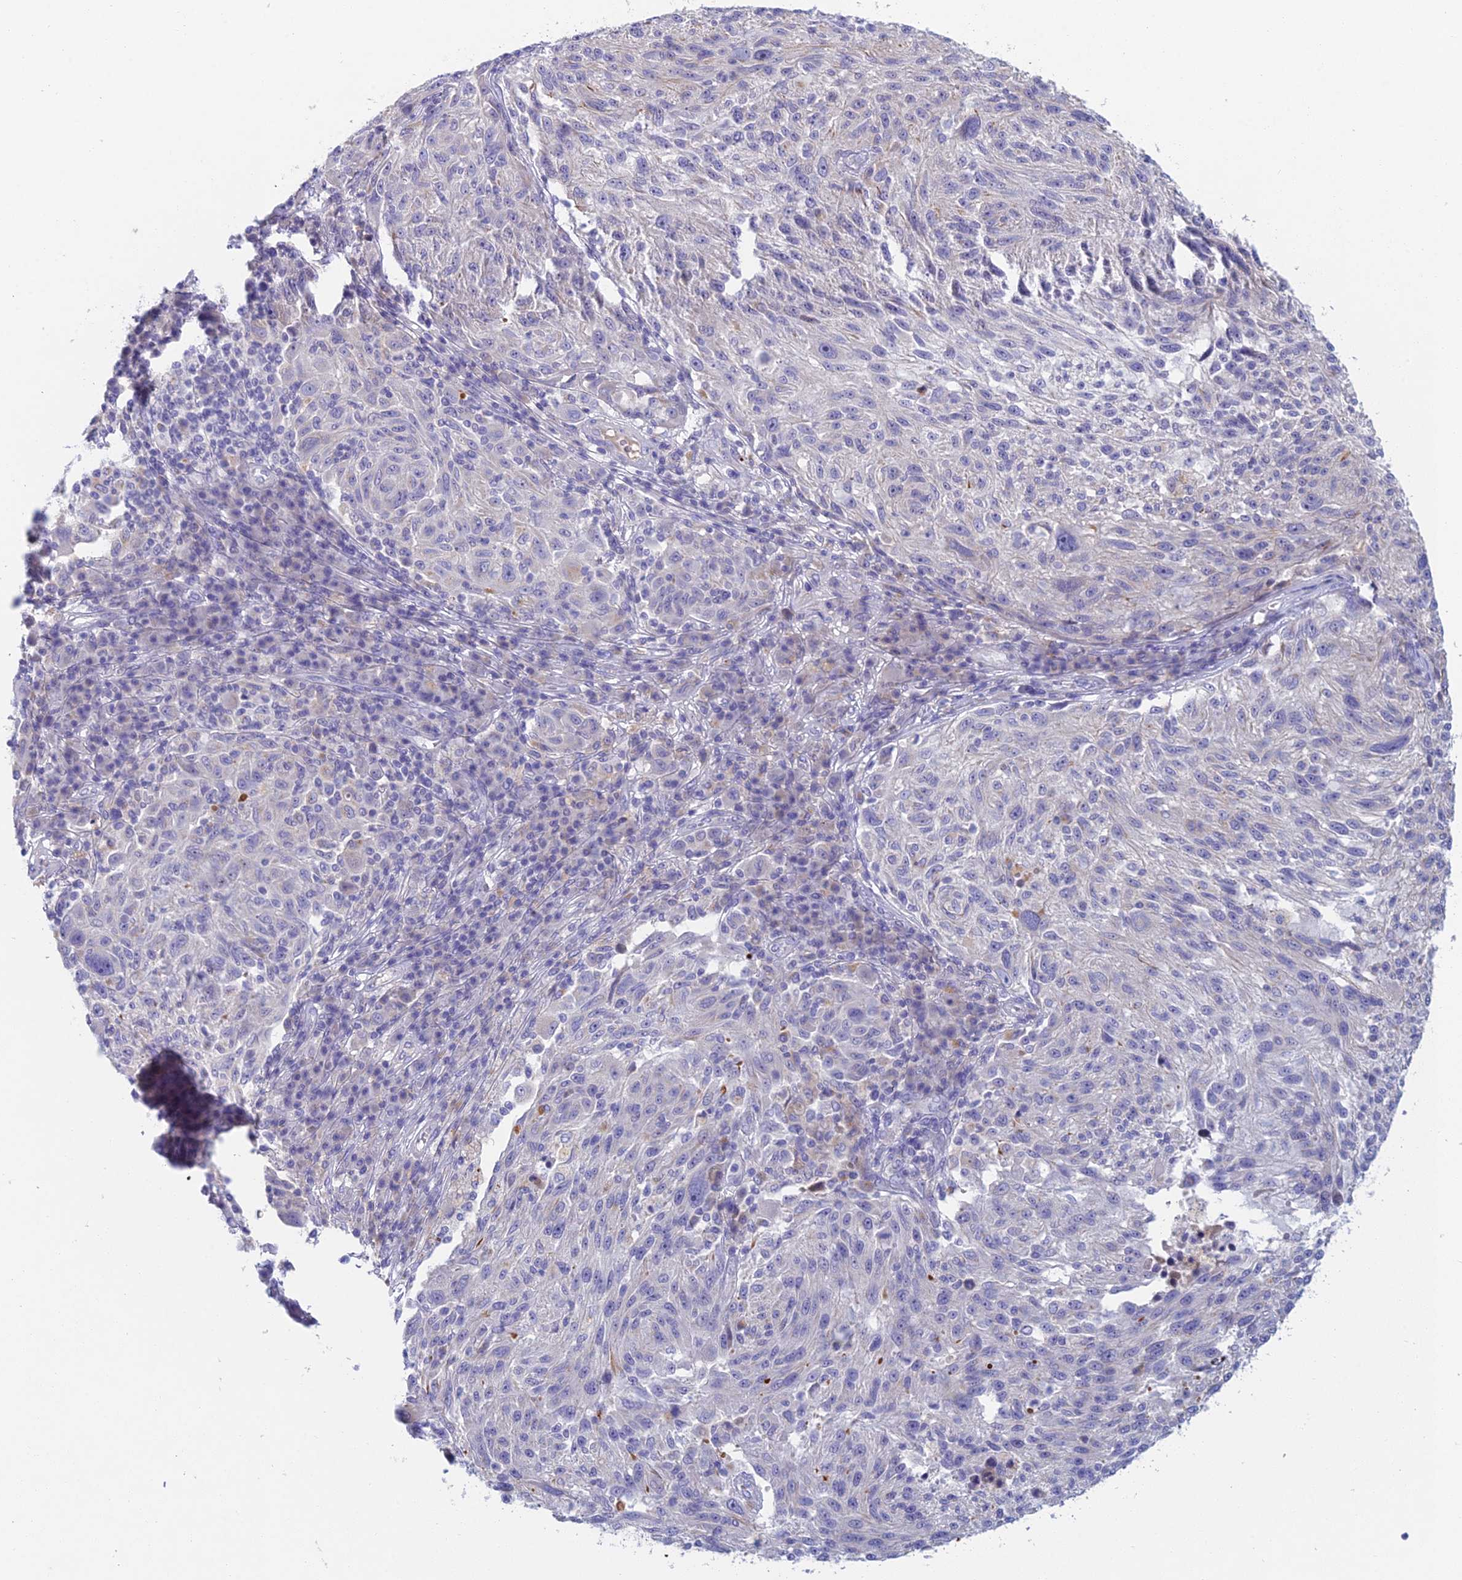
{"staining": {"intensity": "negative", "quantity": "none", "location": "none"}, "tissue": "melanoma", "cell_type": "Tumor cells", "image_type": "cancer", "snomed": [{"axis": "morphology", "description": "Malignant melanoma, NOS"}, {"axis": "topography", "description": "Skin"}], "caption": "Melanoma was stained to show a protein in brown. There is no significant positivity in tumor cells.", "gene": "FERD3L", "patient": {"sex": "male", "age": 53}}